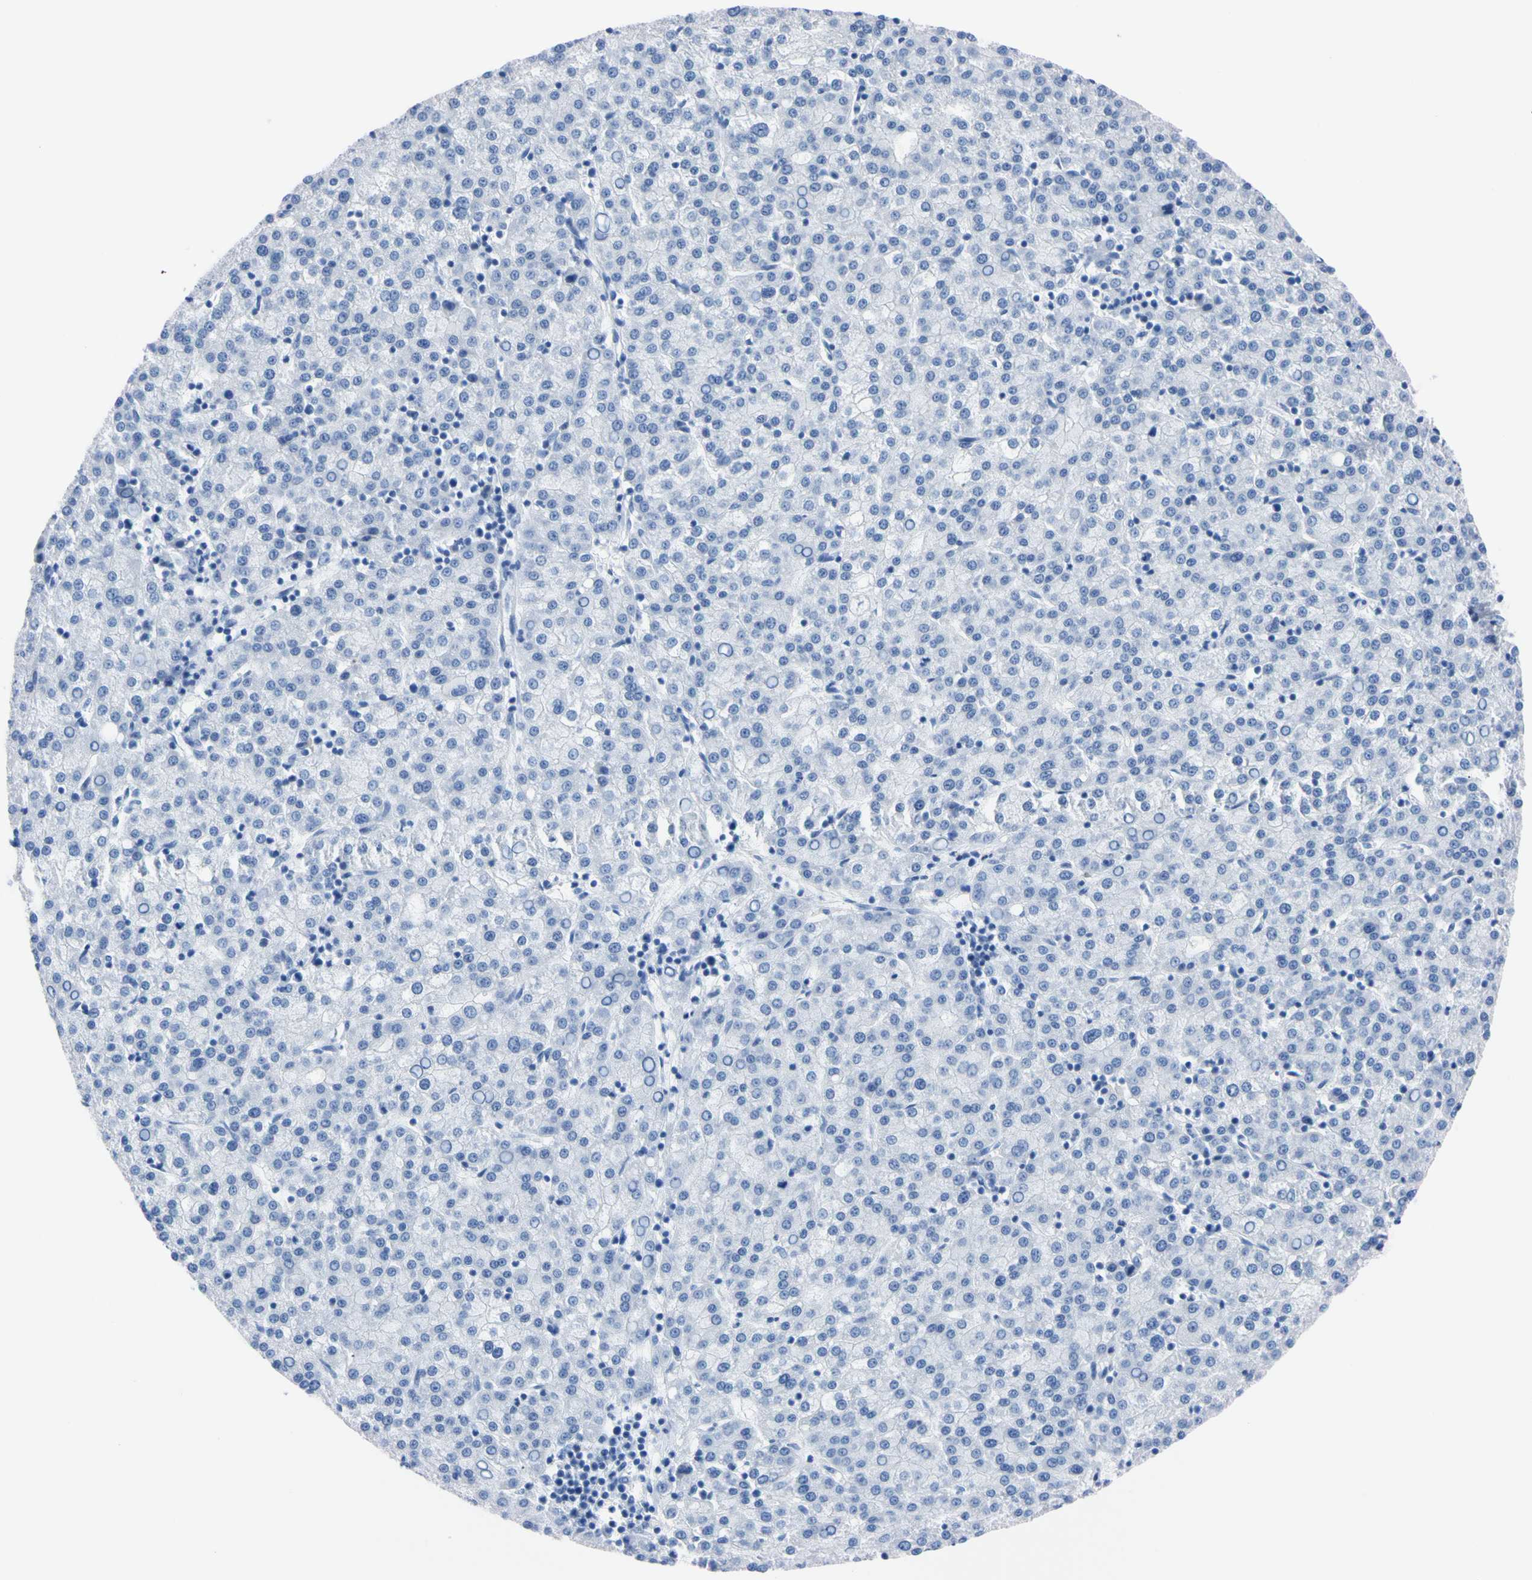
{"staining": {"intensity": "negative", "quantity": "none", "location": "none"}, "tissue": "liver cancer", "cell_type": "Tumor cells", "image_type": "cancer", "snomed": [{"axis": "morphology", "description": "Carcinoma, Hepatocellular, NOS"}, {"axis": "topography", "description": "Liver"}], "caption": "Immunohistochemical staining of liver cancer (hepatocellular carcinoma) displays no significant staining in tumor cells.", "gene": "NCF4", "patient": {"sex": "female", "age": 58}}